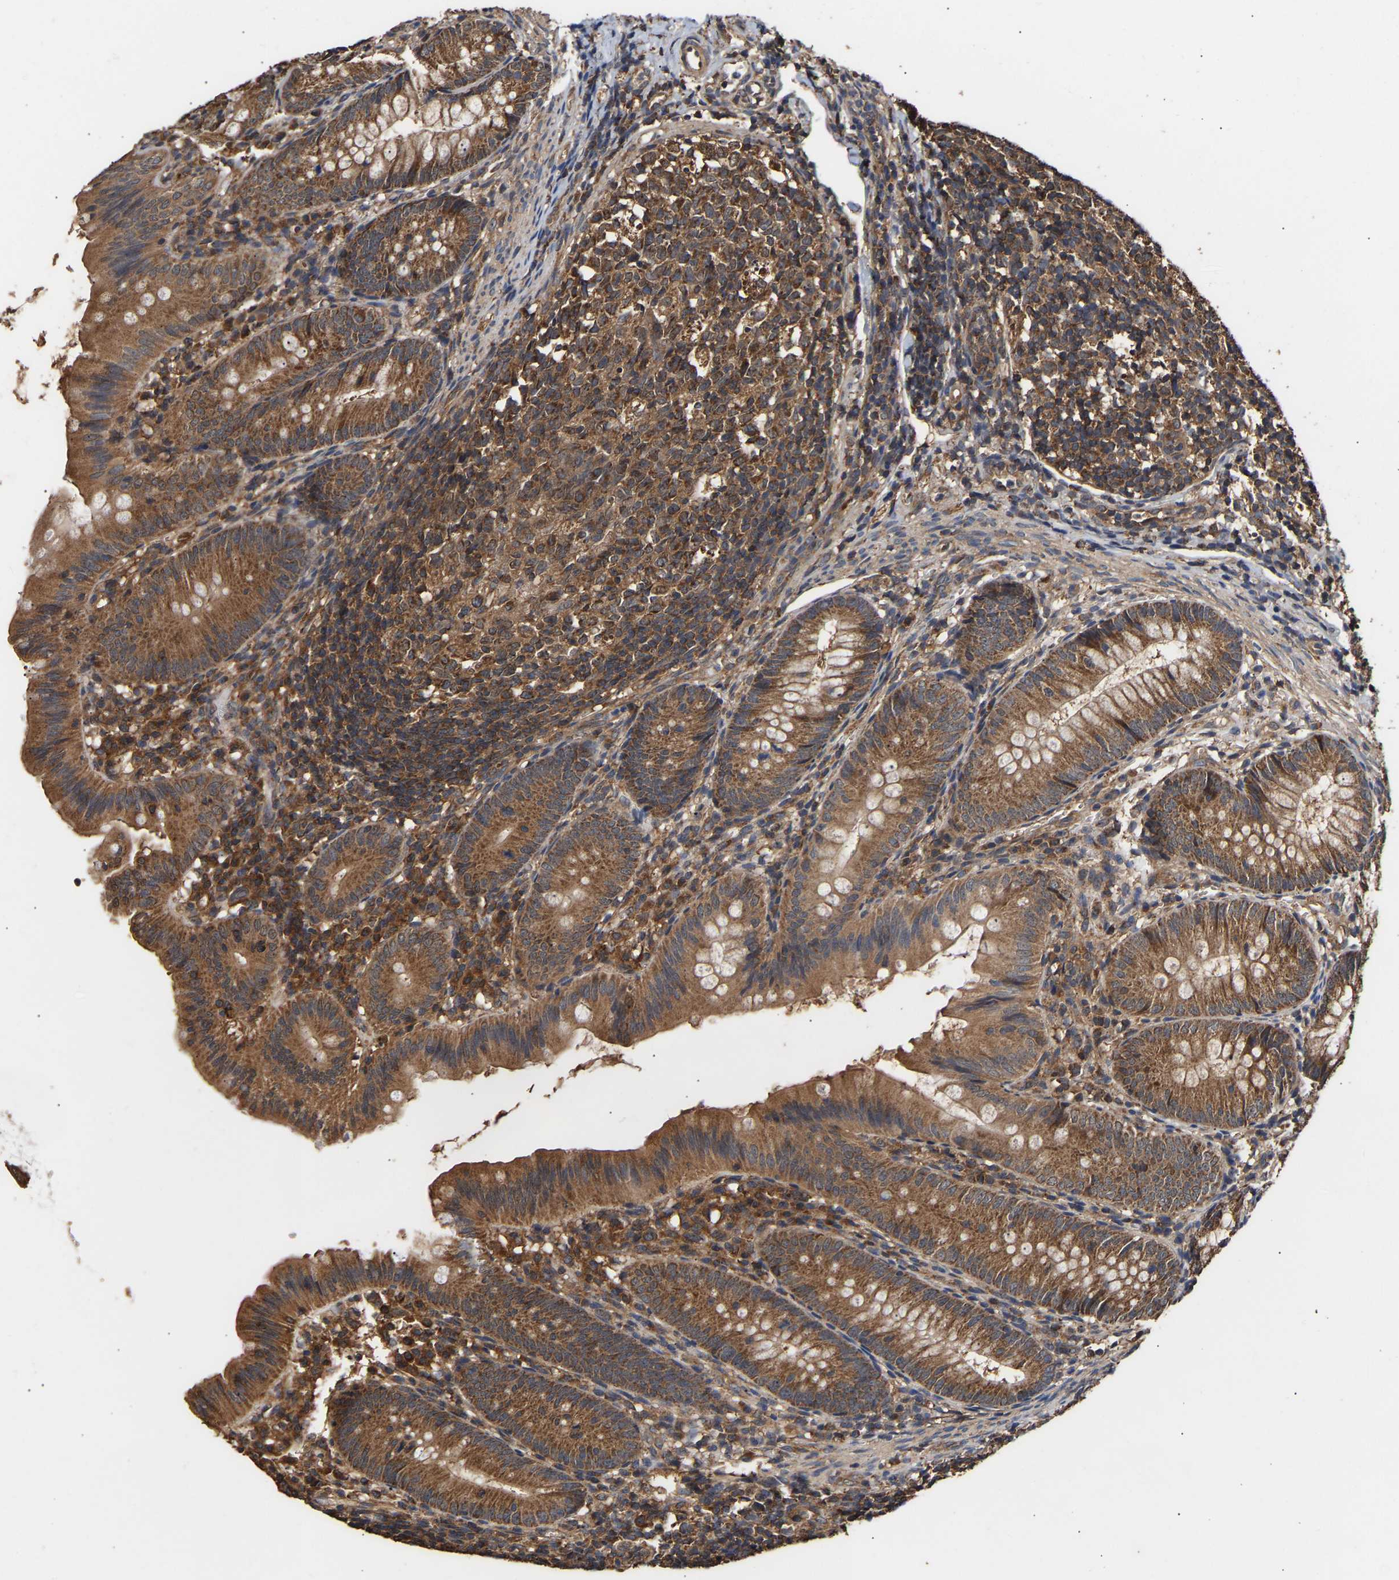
{"staining": {"intensity": "moderate", "quantity": ">75%", "location": "cytoplasmic/membranous"}, "tissue": "appendix", "cell_type": "Glandular cells", "image_type": "normal", "snomed": [{"axis": "morphology", "description": "Normal tissue, NOS"}, {"axis": "topography", "description": "Appendix"}], "caption": "IHC micrograph of unremarkable appendix stained for a protein (brown), which reveals medium levels of moderate cytoplasmic/membranous expression in about >75% of glandular cells.", "gene": "ZNF26", "patient": {"sex": "male", "age": 1}}